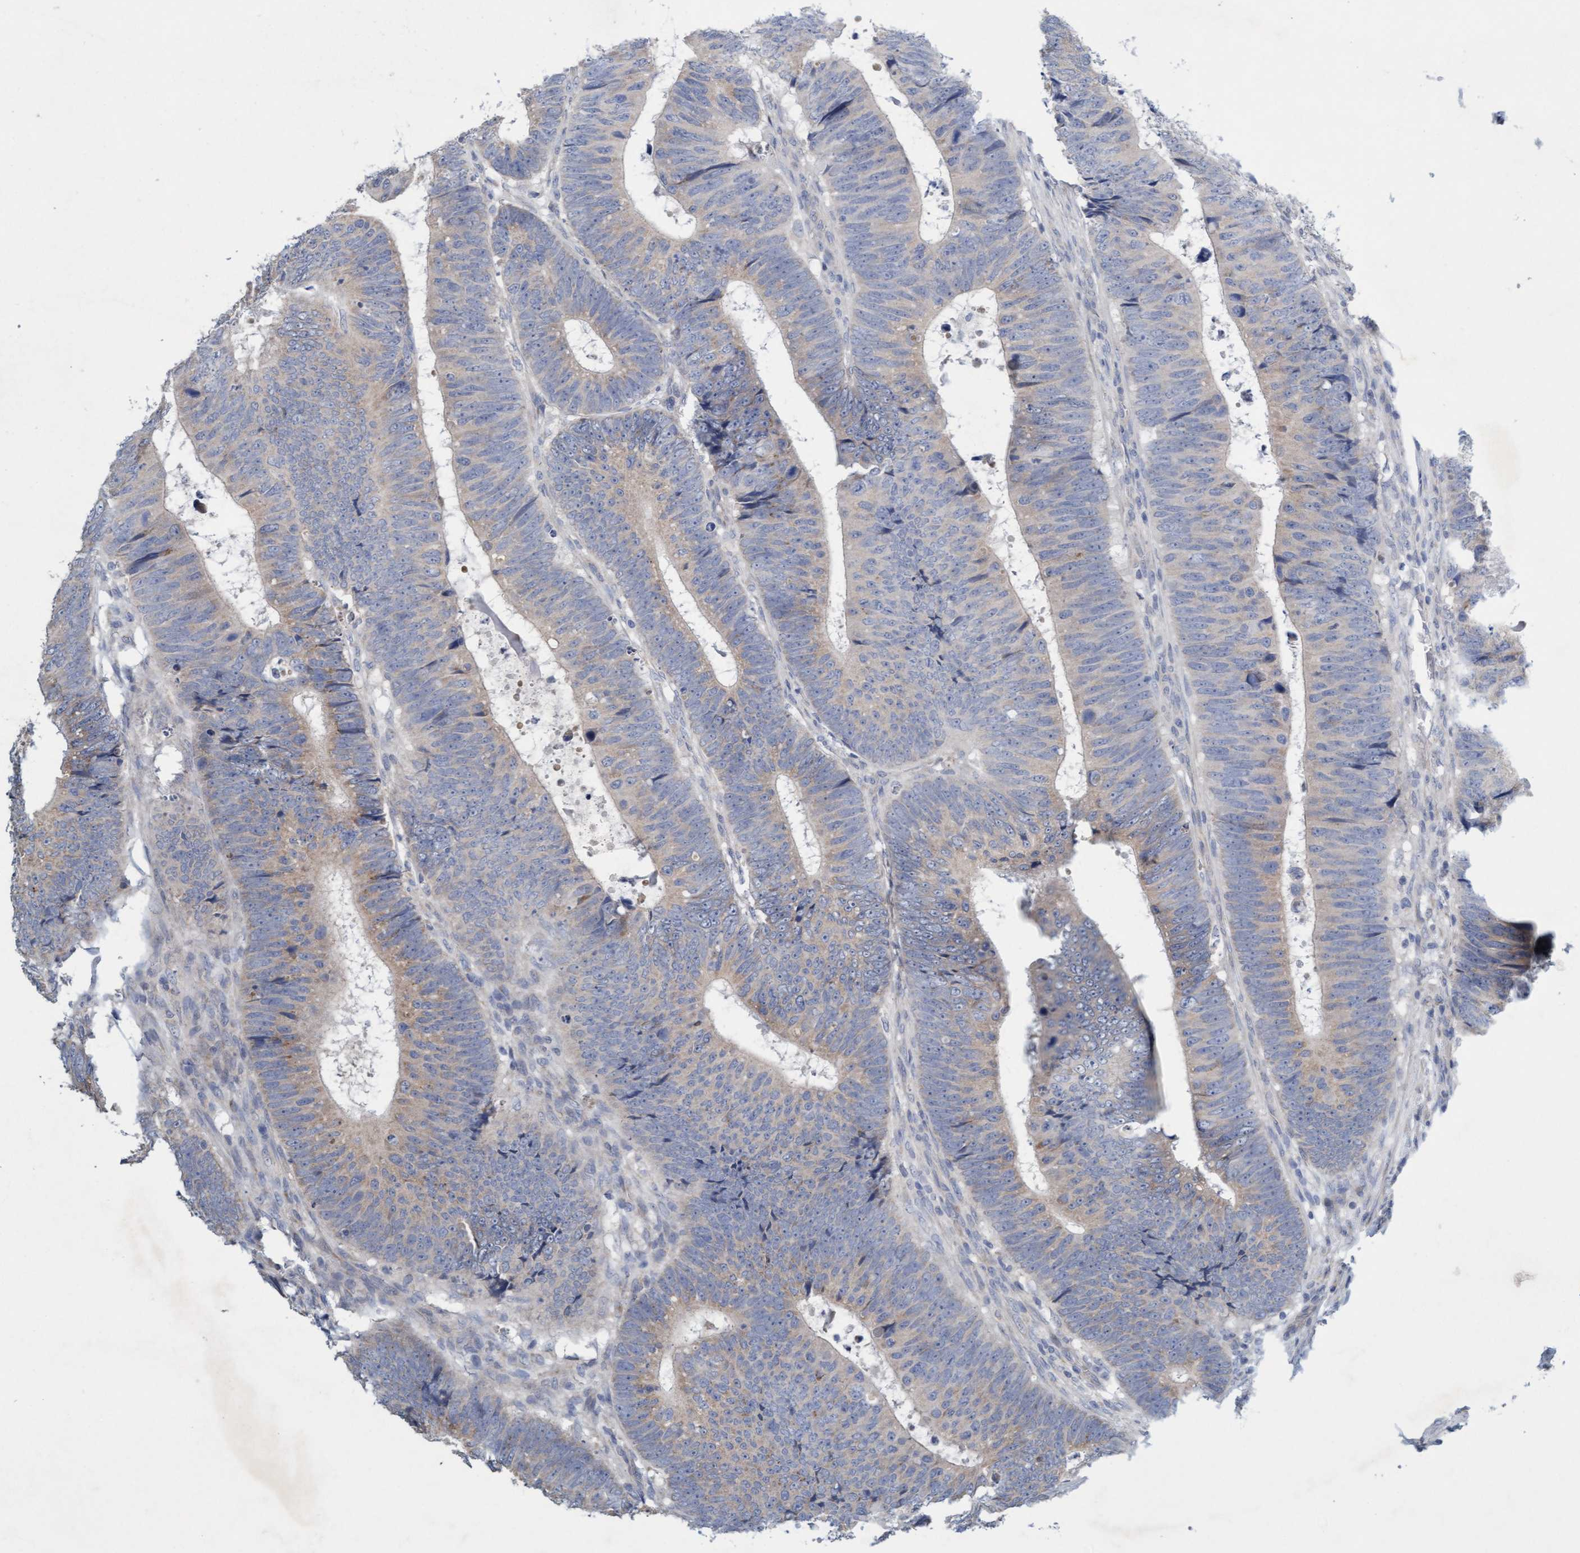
{"staining": {"intensity": "weak", "quantity": "25%-75%", "location": "cytoplasmic/membranous"}, "tissue": "colorectal cancer", "cell_type": "Tumor cells", "image_type": "cancer", "snomed": [{"axis": "morphology", "description": "Adenocarcinoma, NOS"}, {"axis": "topography", "description": "Colon"}], "caption": "Approximately 25%-75% of tumor cells in colorectal cancer reveal weak cytoplasmic/membranous protein positivity as visualized by brown immunohistochemical staining.", "gene": "DDHD2", "patient": {"sex": "male", "age": 56}}